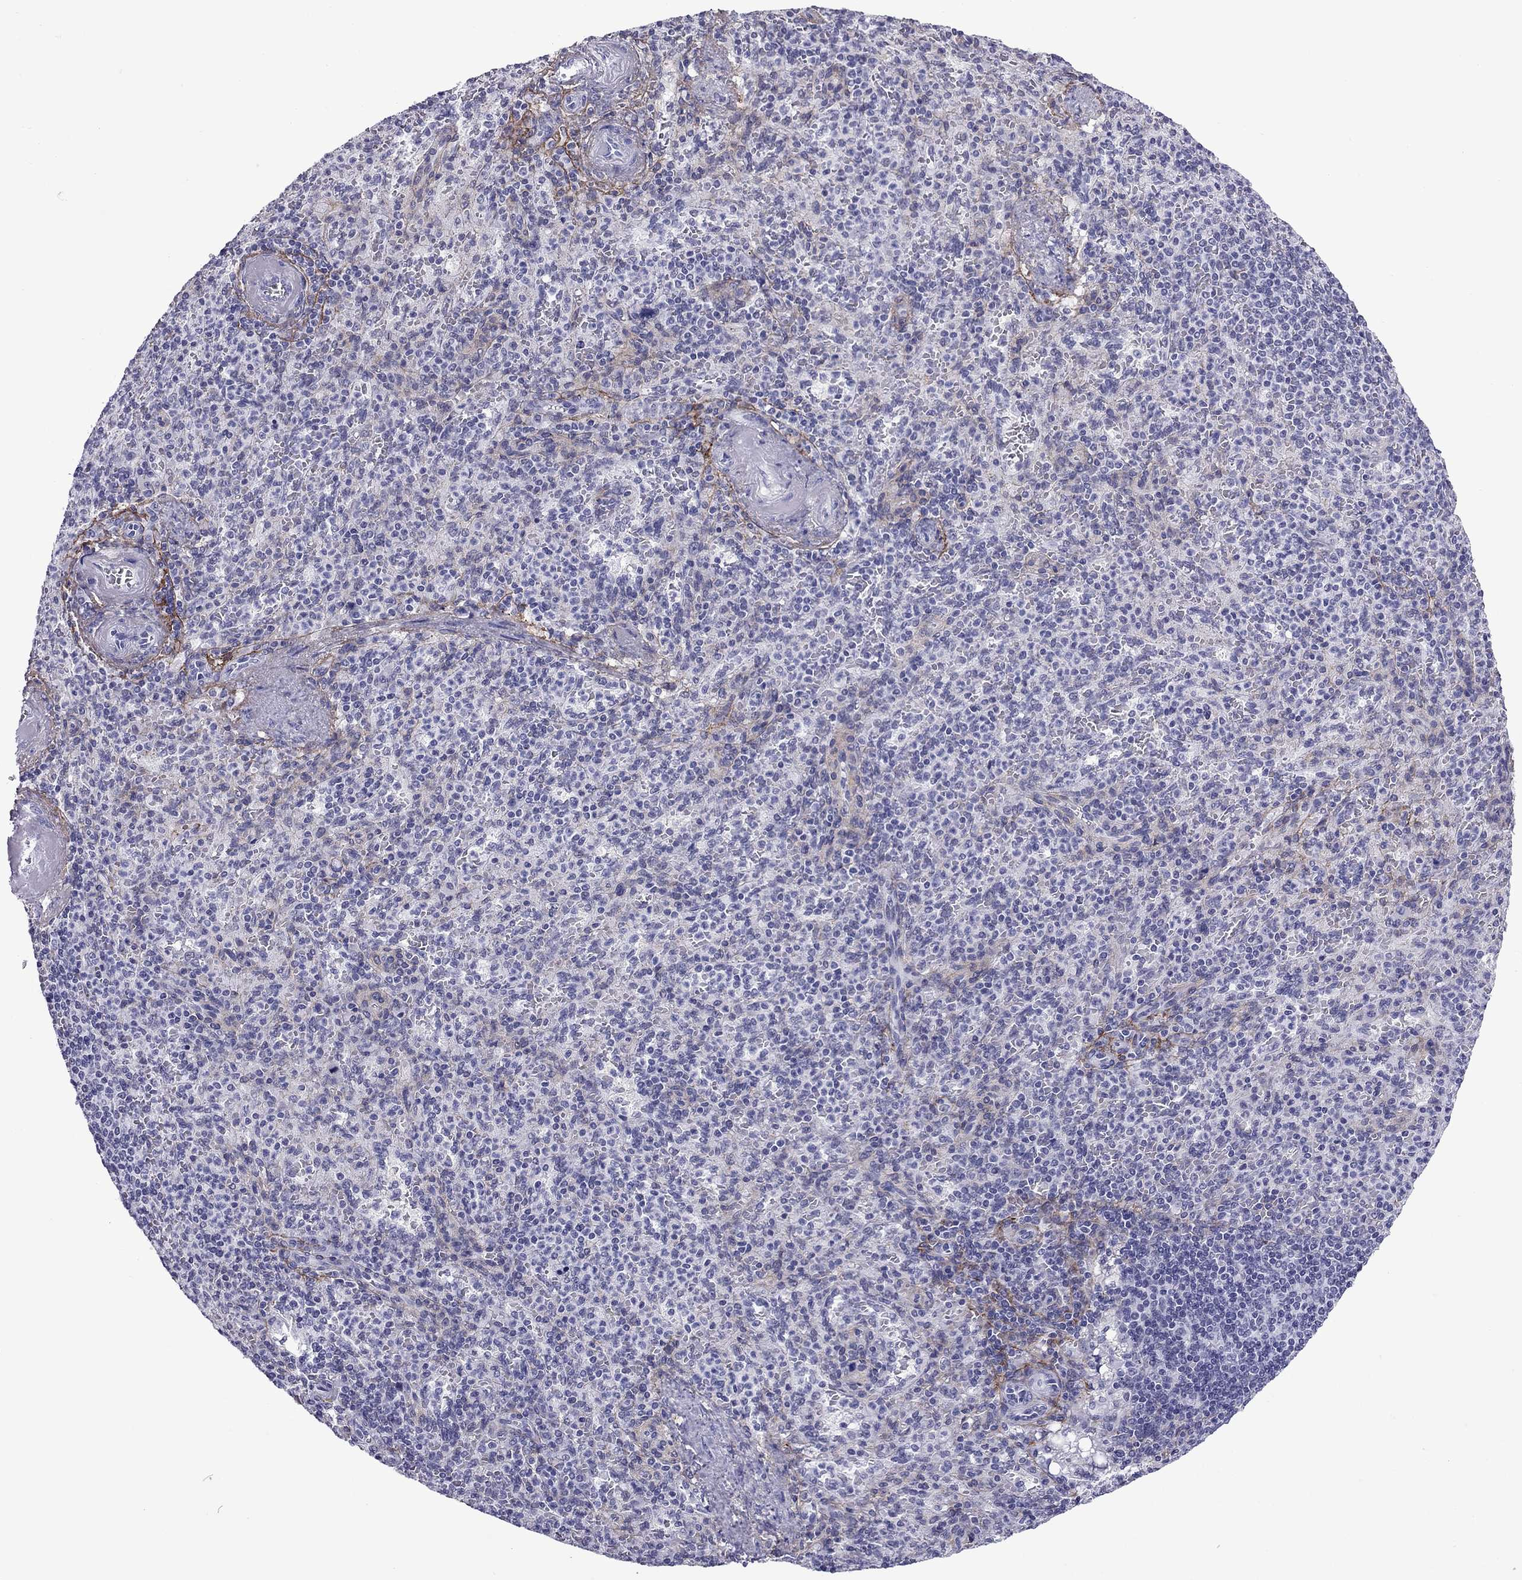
{"staining": {"intensity": "negative", "quantity": "none", "location": "none"}, "tissue": "spleen", "cell_type": "Cells in red pulp", "image_type": "normal", "snomed": [{"axis": "morphology", "description": "Normal tissue, NOS"}, {"axis": "topography", "description": "Spleen"}], "caption": "The micrograph shows no significant expression in cells in red pulp of spleen.", "gene": "ZNF646", "patient": {"sex": "female", "age": 74}}